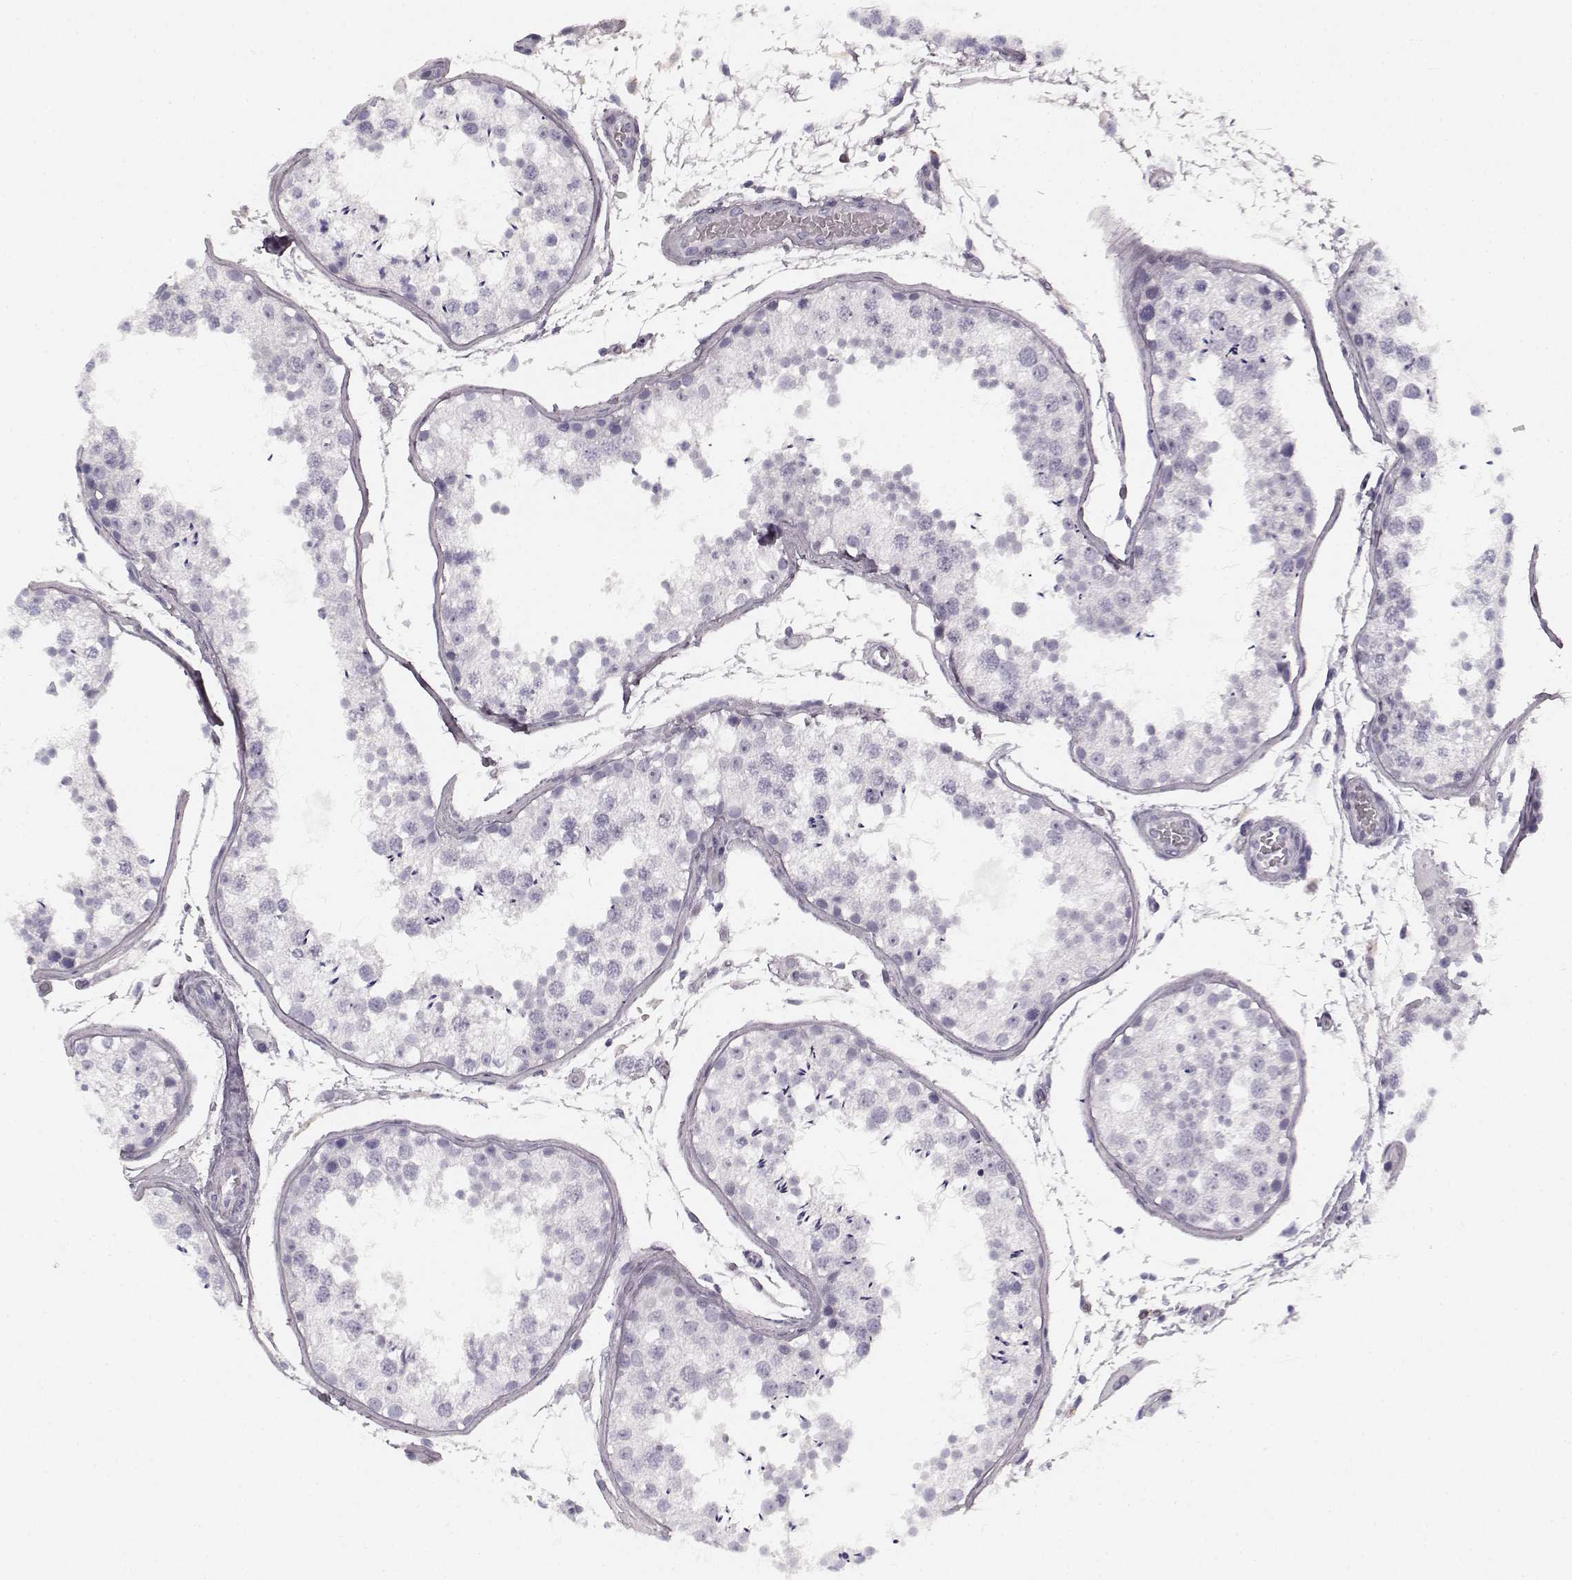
{"staining": {"intensity": "negative", "quantity": "none", "location": "none"}, "tissue": "testis", "cell_type": "Cells in seminiferous ducts", "image_type": "normal", "snomed": [{"axis": "morphology", "description": "Normal tissue, NOS"}, {"axis": "topography", "description": "Testis"}], "caption": "A photomicrograph of testis stained for a protein exhibits no brown staining in cells in seminiferous ducts. (DAB (3,3'-diaminobenzidine) IHC with hematoxylin counter stain).", "gene": "TMPRSS15", "patient": {"sex": "male", "age": 29}}